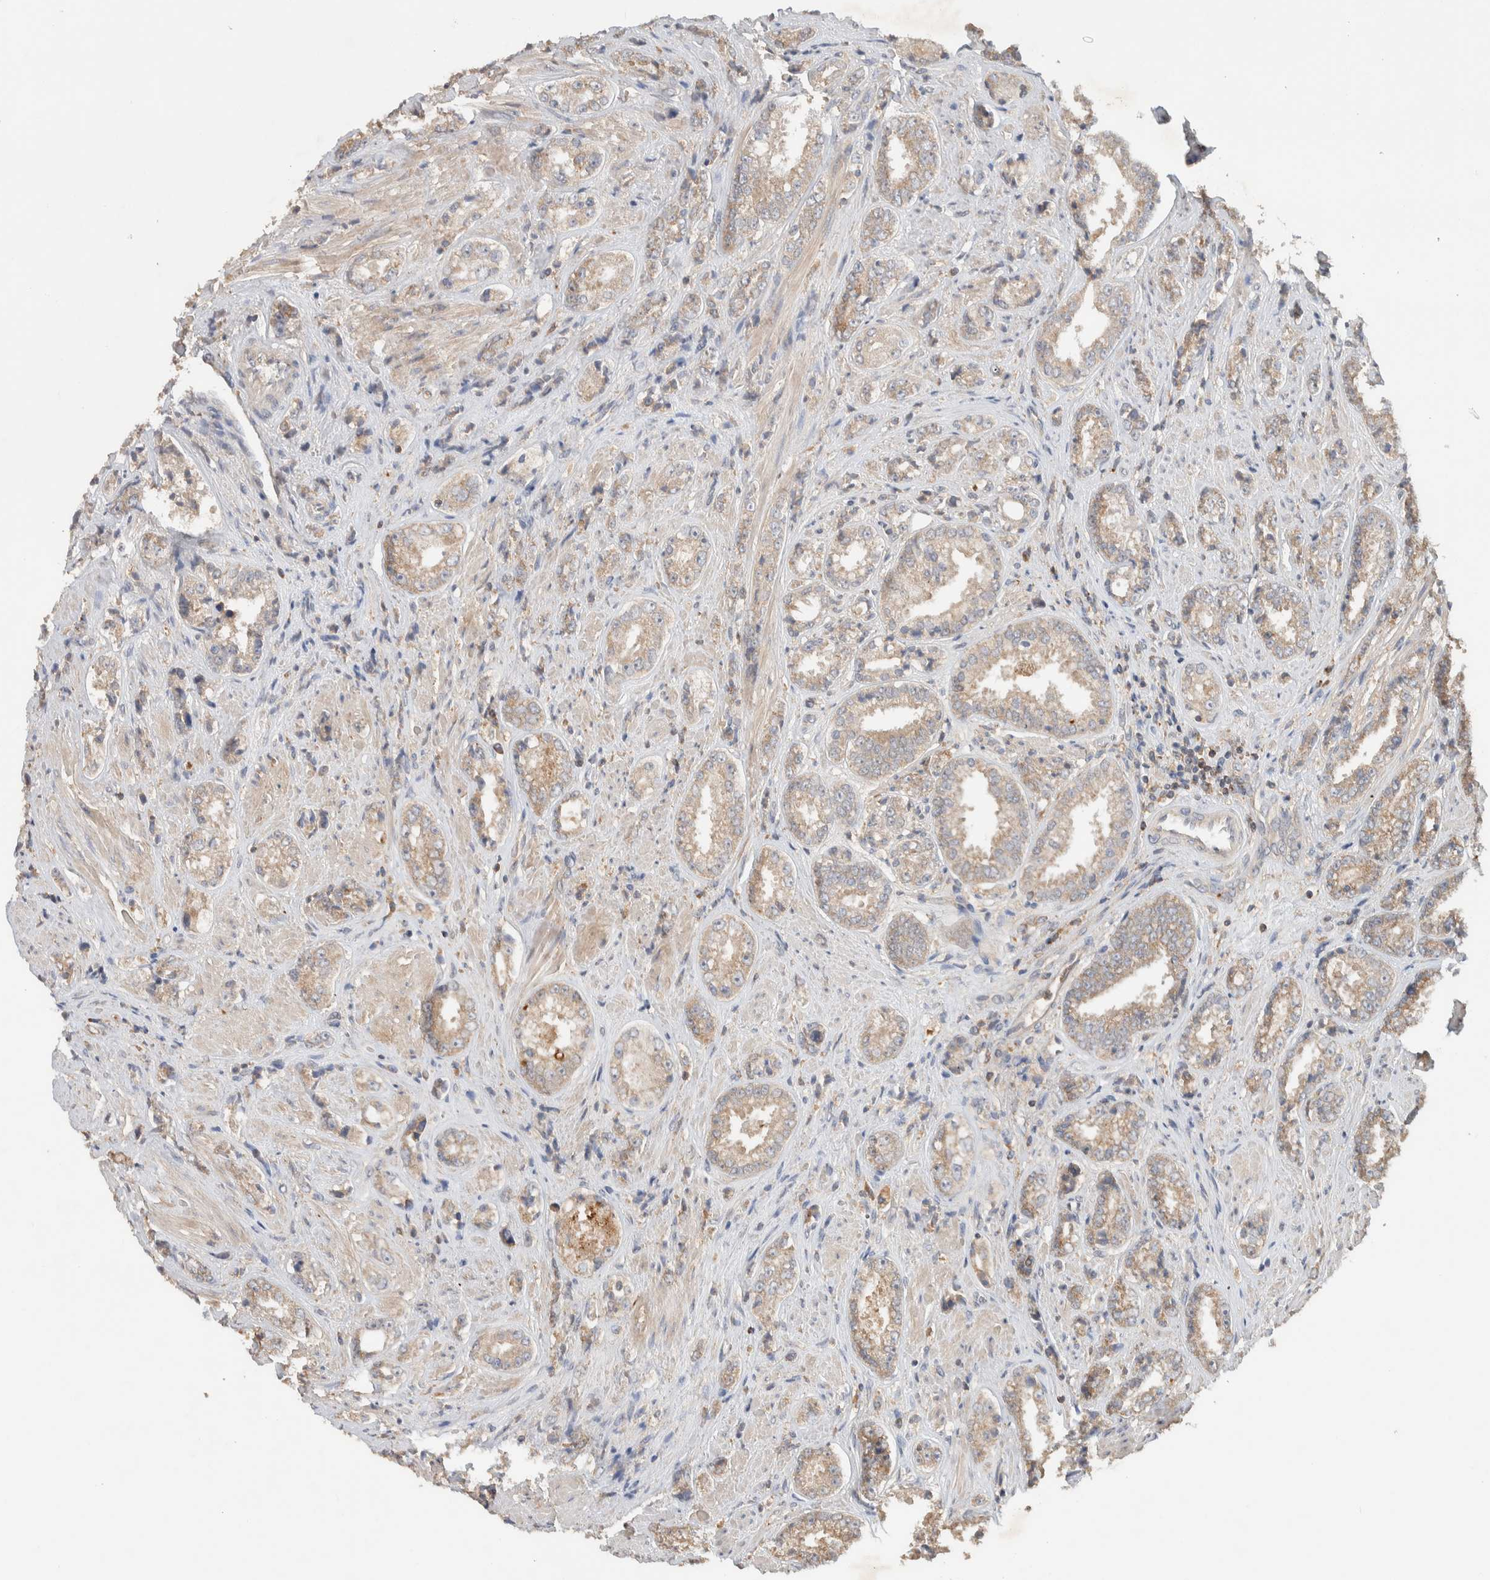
{"staining": {"intensity": "weak", "quantity": ">75%", "location": "cytoplasmic/membranous"}, "tissue": "prostate cancer", "cell_type": "Tumor cells", "image_type": "cancer", "snomed": [{"axis": "morphology", "description": "Adenocarcinoma, High grade"}, {"axis": "topography", "description": "Prostate"}], "caption": "Immunohistochemical staining of prostate cancer demonstrates low levels of weak cytoplasmic/membranous staining in approximately >75% of tumor cells.", "gene": "DEPTOR", "patient": {"sex": "male", "age": 61}}